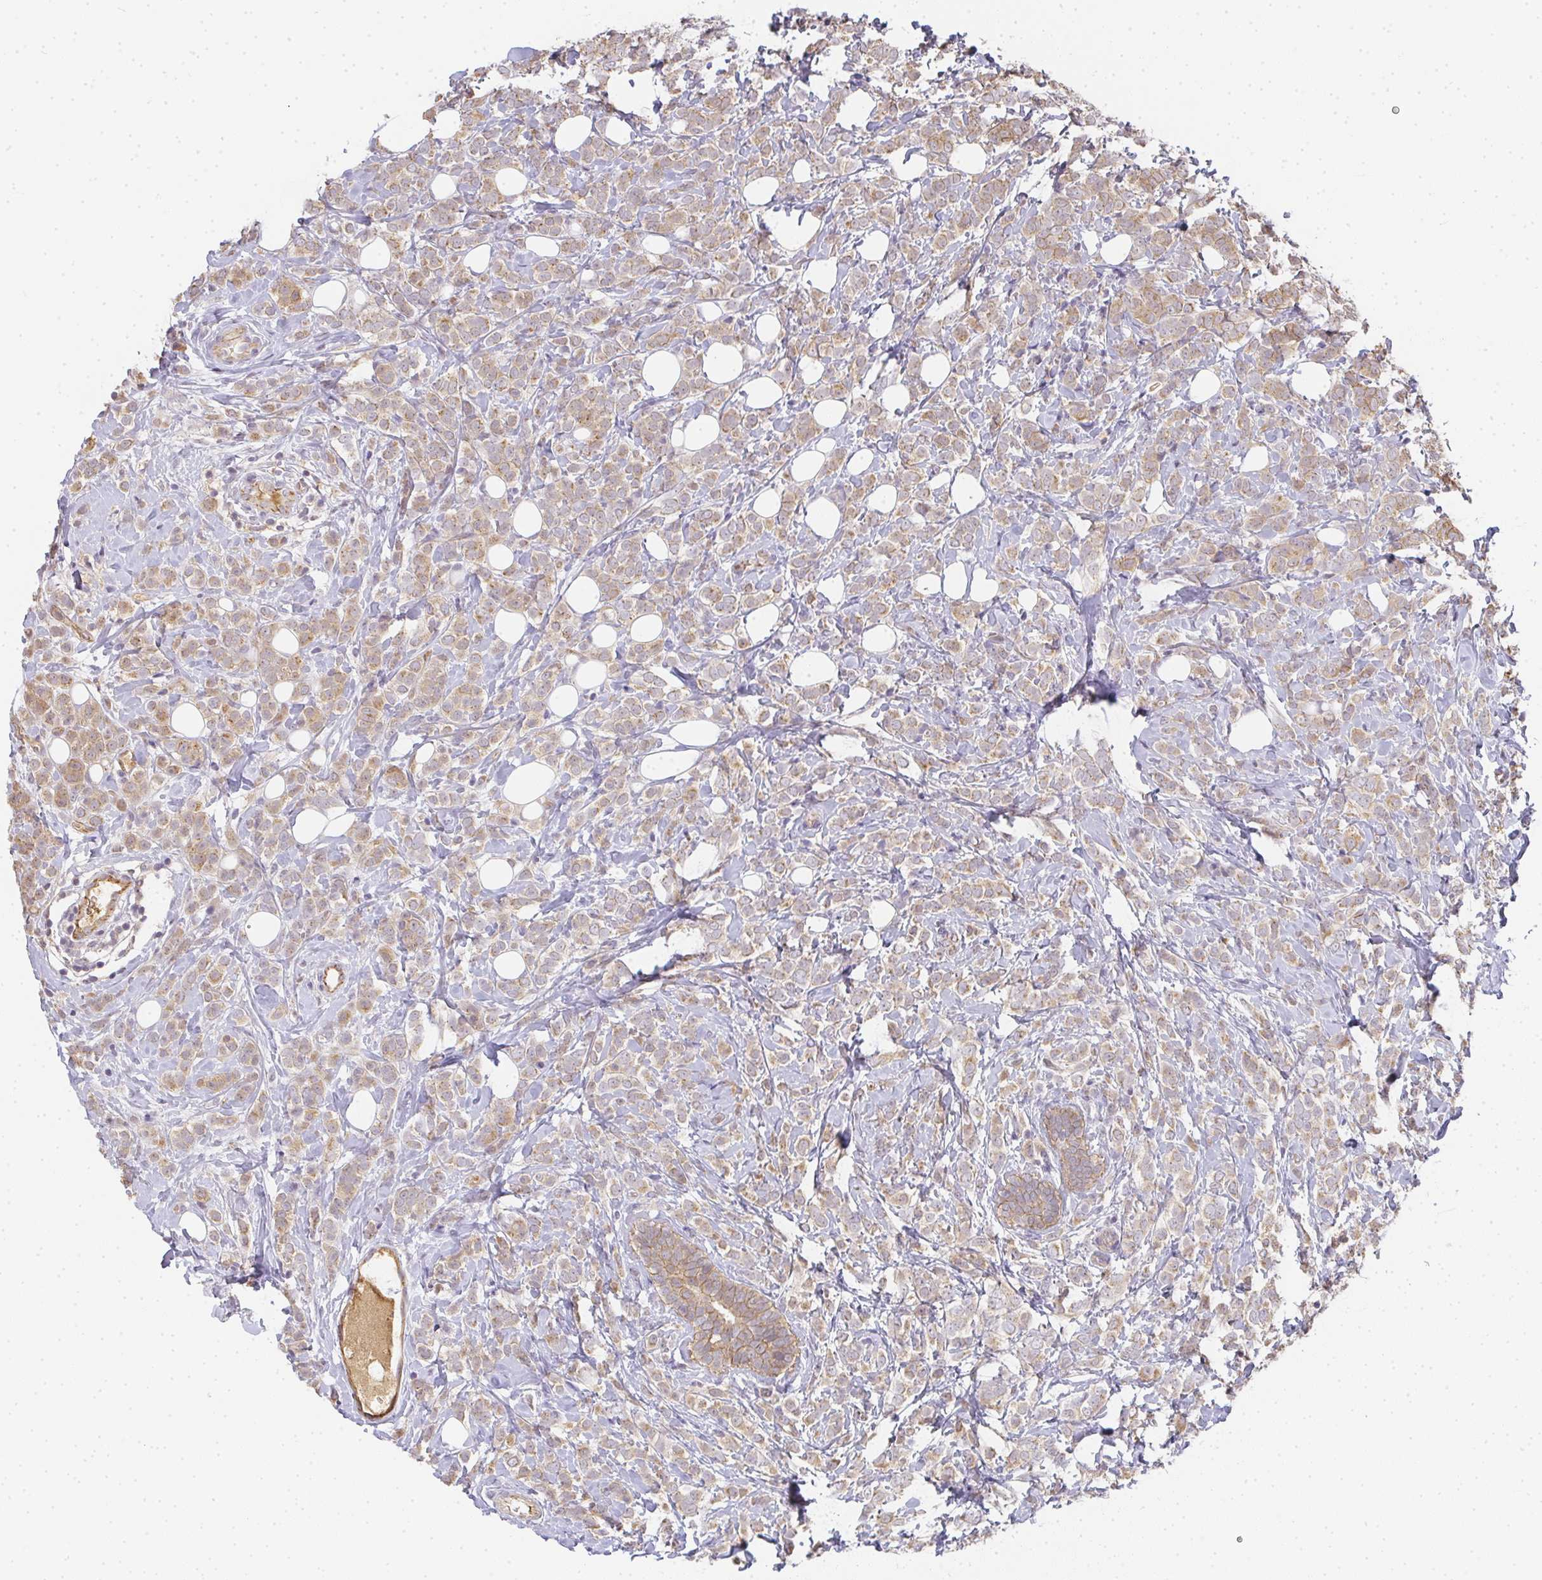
{"staining": {"intensity": "weak", "quantity": ">75%", "location": "cytoplasmic/membranous"}, "tissue": "breast cancer", "cell_type": "Tumor cells", "image_type": "cancer", "snomed": [{"axis": "morphology", "description": "Lobular carcinoma"}, {"axis": "topography", "description": "Breast"}], "caption": "This is a photomicrograph of immunohistochemistry (IHC) staining of breast lobular carcinoma, which shows weak expression in the cytoplasmic/membranous of tumor cells.", "gene": "SLC35B3", "patient": {"sex": "female", "age": 49}}